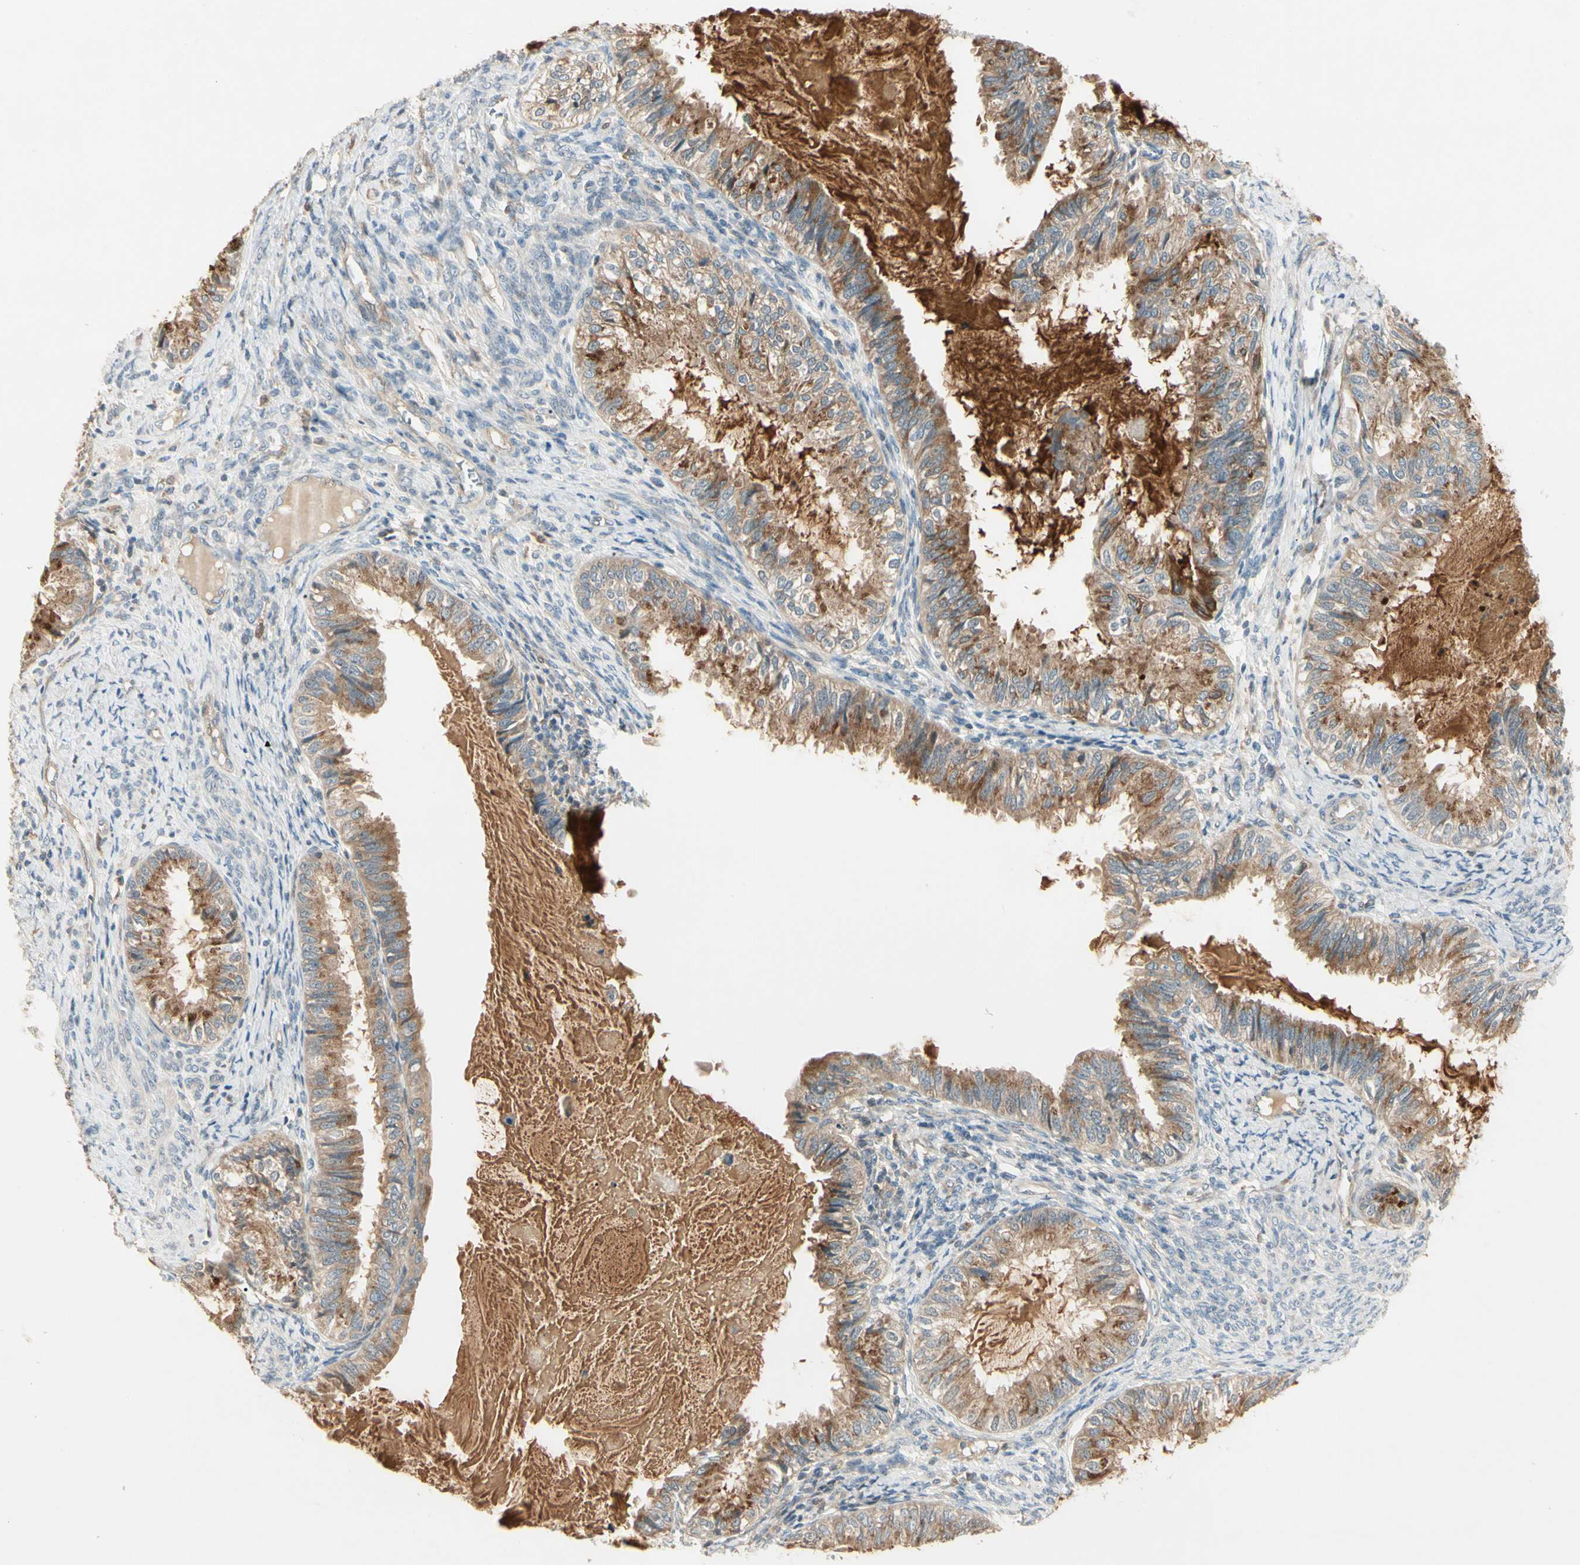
{"staining": {"intensity": "moderate", "quantity": ">75%", "location": "cytoplasmic/membranous"}, "tissue": "cervical cancer", "cell_type": "Tumor cells", "image_type": "cancer", "snomed": [{"axis": "morphology", "description": "Normal tissue, NOS"}, {"axis": "morphology", "description": "Adenocarcinoma, NOS"}, {"axis": "topography", "description": "Cervix"}, {"axis": "topography", "description": "Endometrium"}], "caption": "This is an image of IHC staining of cervical adenocarcinoma, which shows moderate staining in the cytoplasmic/membranous of tumor cells.", "gene": "F2R", "patient": {"sex": "female", "age": 86}}